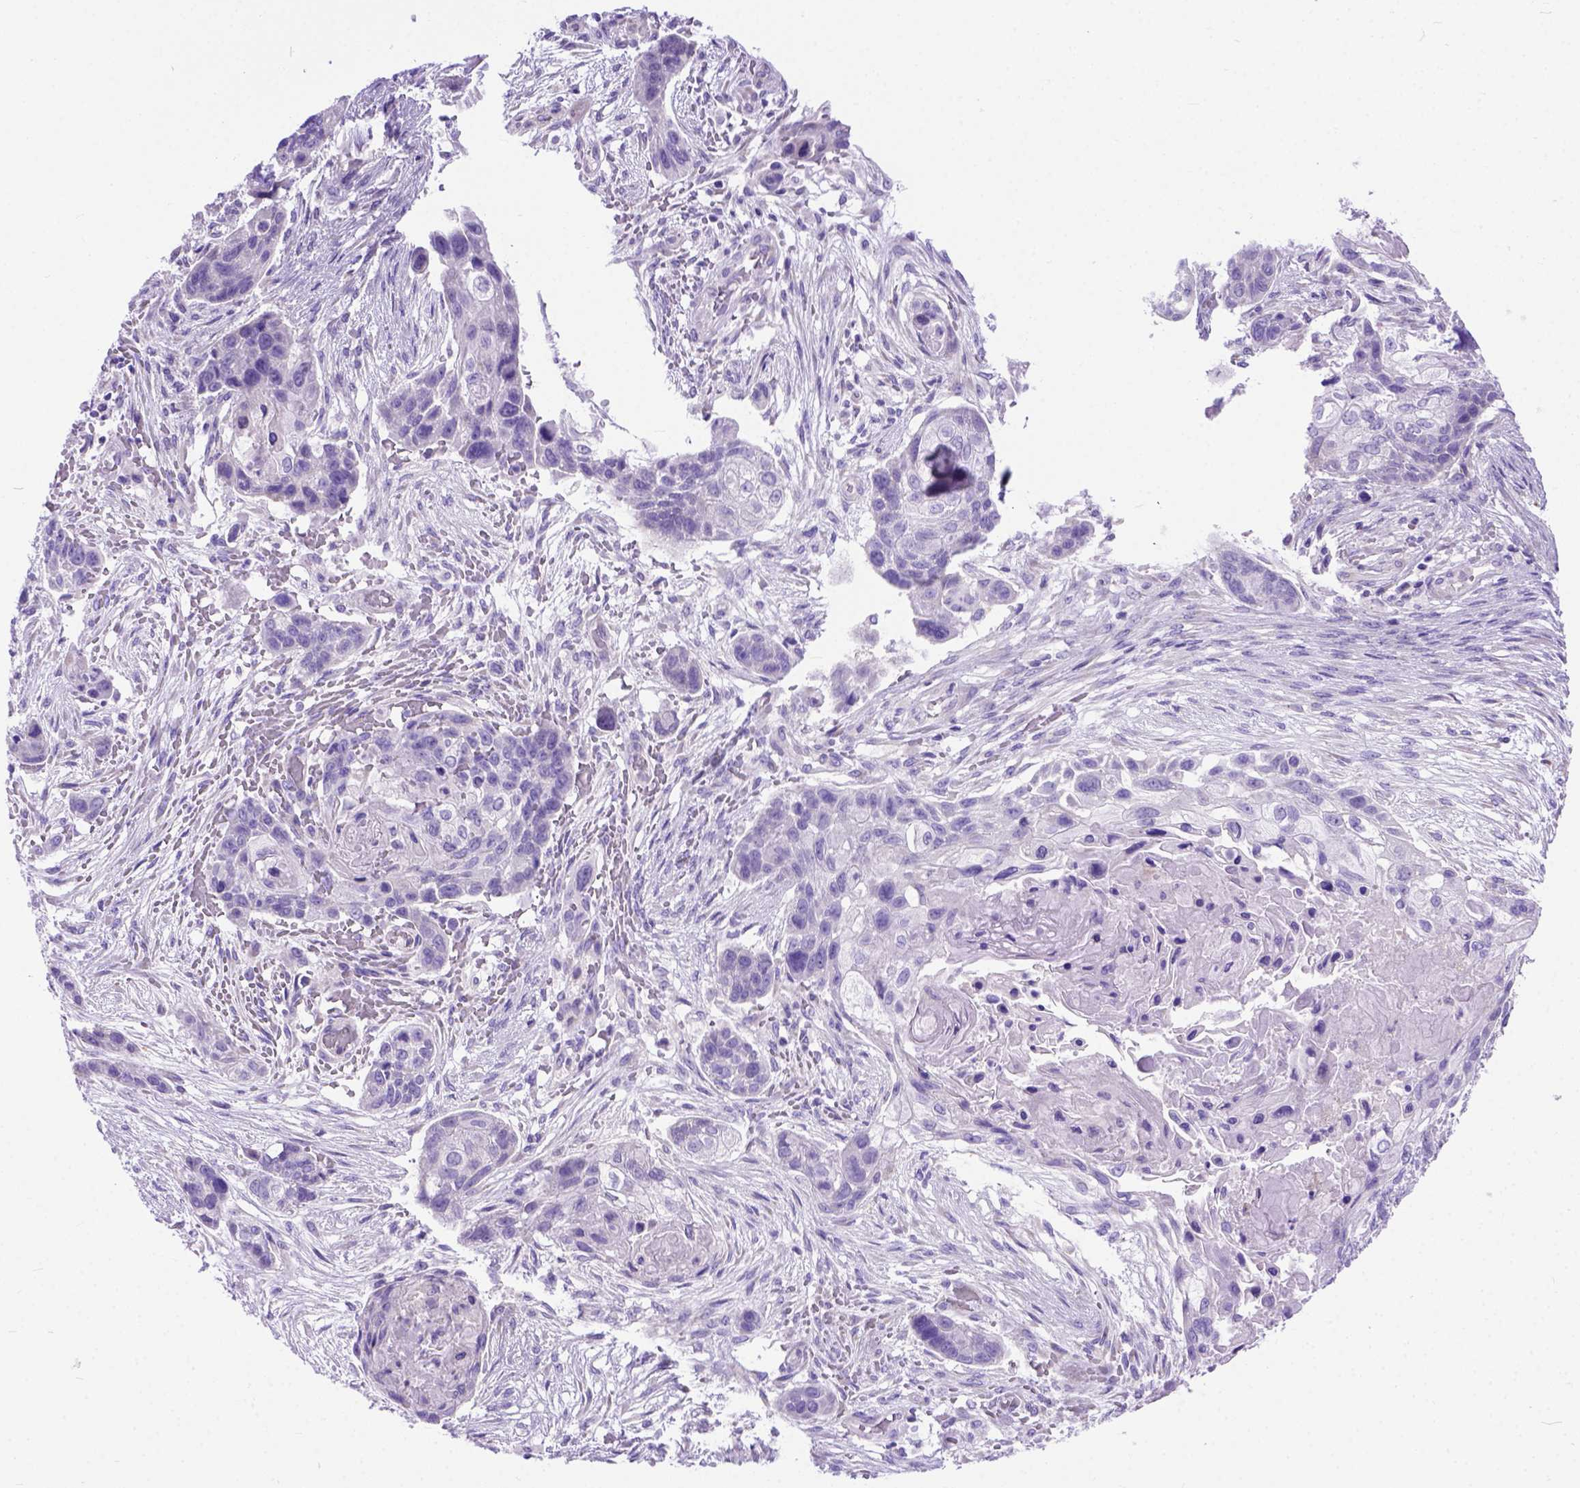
{"staining": {"intensity": "negative", "quantity": "none", "location": "none"}, "tissue": "lung cancer", "cell_type": "Tumor cells", "image_type": "cancer", "snomed": [{"axis": "morphology", "description": "Squamous cell carcinoma, NOS"}, {"axis": "topography", "description": "Lung"}], "caption": "Tumor cells show no significant staining in lung cancer.", "gene": "ODAD3", "patient": {"sex": "male", "age": 69}}